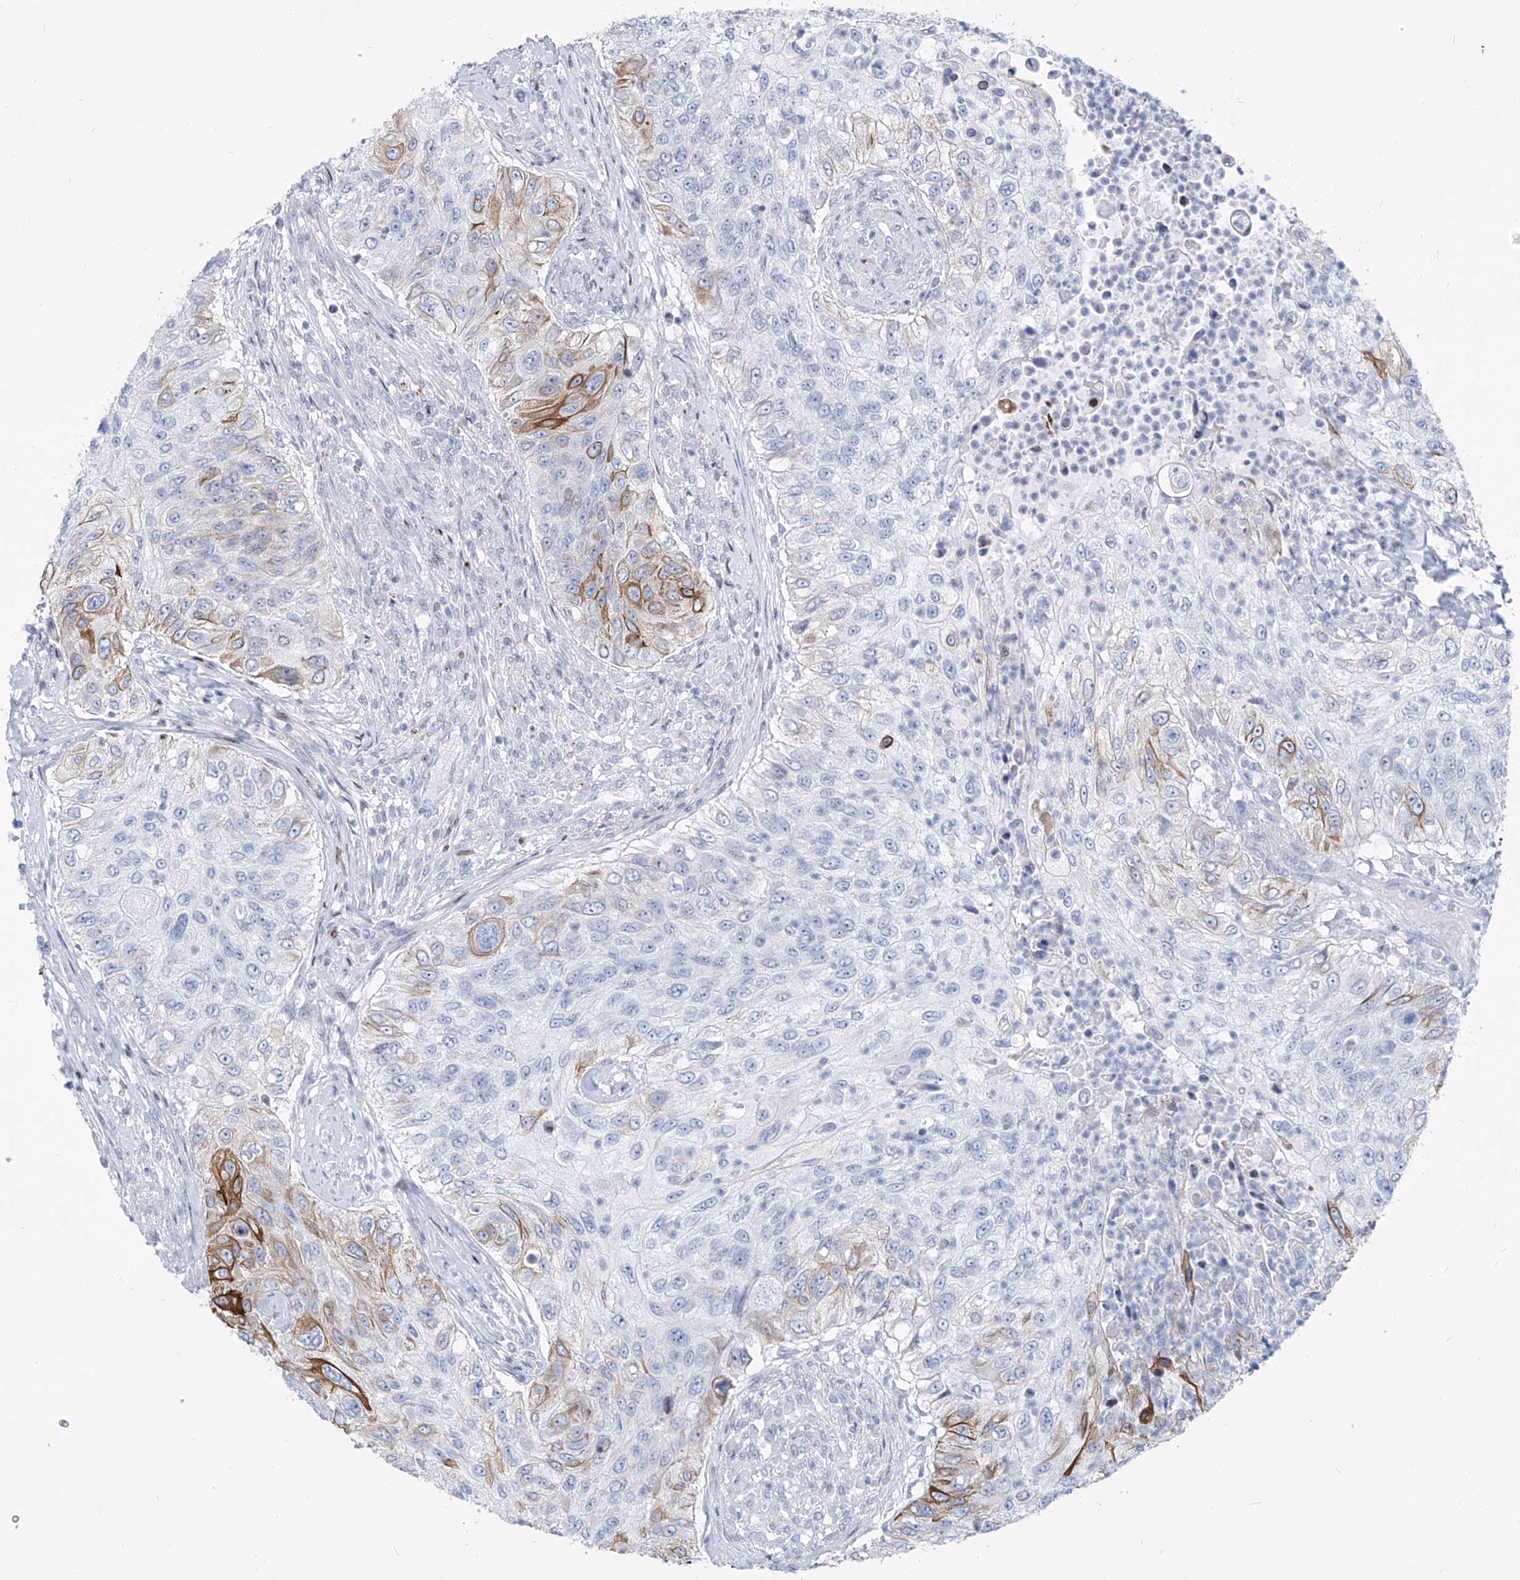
{"staining": {"intensity": "moderate", "quantity": "25%-75%", "location": "cytoplasmic/membranous"}, "tissue": "urothelial cancer", "cell_type": "Tumor cells", "image_type": "cancer", "snomed": [{"axis": "morphology", "description": "Urothelial carcinoma, High grade"}, {"axis": "topography", "description": "Urinary bladder"}], "caption": "This is an image of IHC staining of urothelial carcinoma (high-grade), which shows moderate staining in the cytoplasmic/membranous of tumor cells.", "gene": "FRS3", "patient": {"sex": "female", "age": 60}}